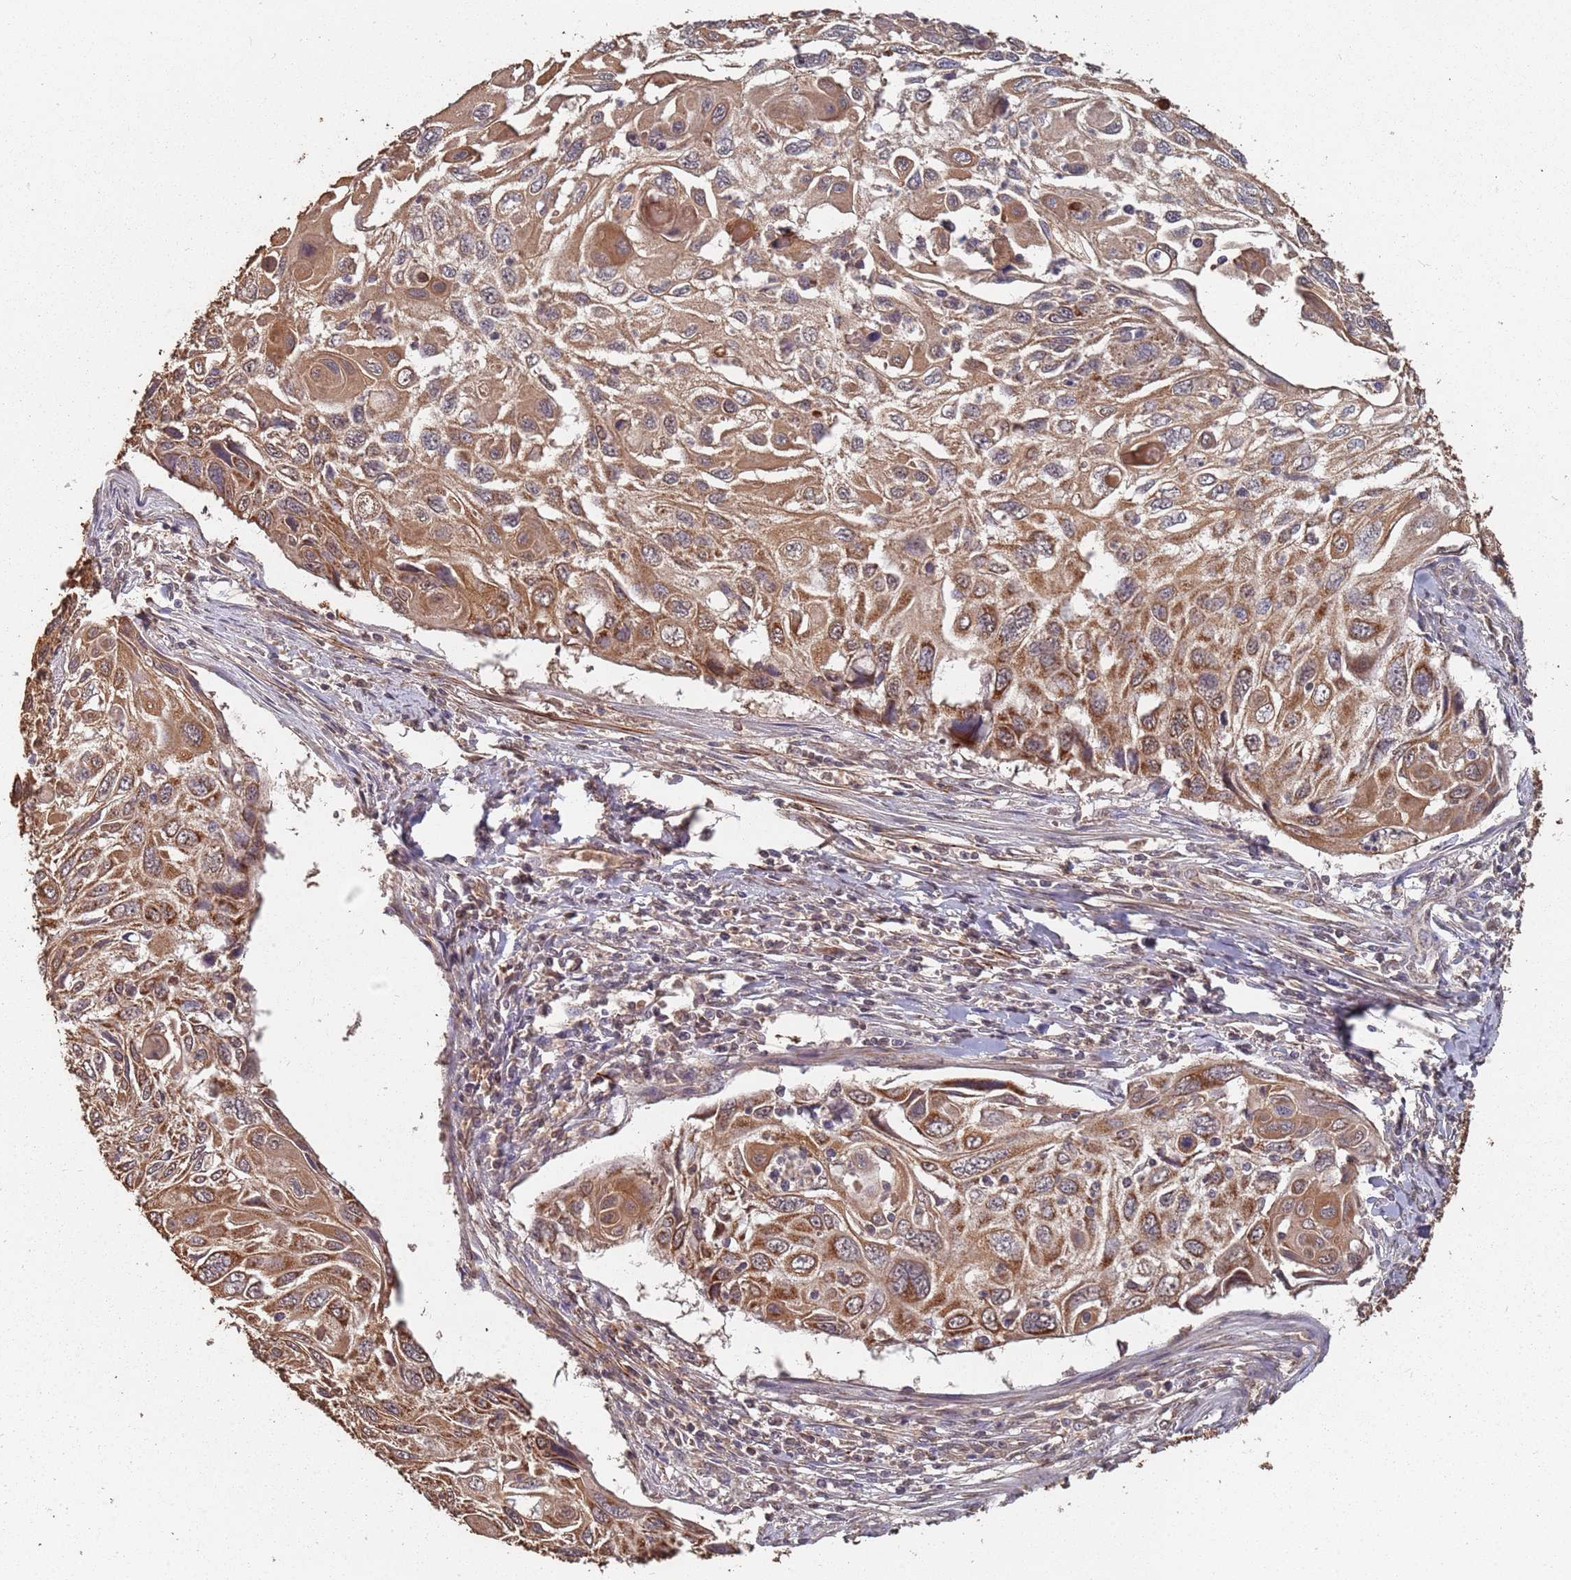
{"staining": {"intensity": "moderate", "quantity": ">75%", "location": "cytoplasmic/membranous"}, "tissue": "cervical cancer", "cell_type": "Tumor cells", "image_type": "cancer", "snomed": [{"axis": "morphology", "description": "Squamous cell carcinoma, NOS"}, {"axis": "topography", "description": "Cervix"}], "caption": "A medium amount of moderate cytoplasmic/membranous positivity is identified in about >75% of tumor cells in cervical squamous cell carcinoma tissue.", "gene": "PRORP", "patient": {"sex": "female", "age": 70}}